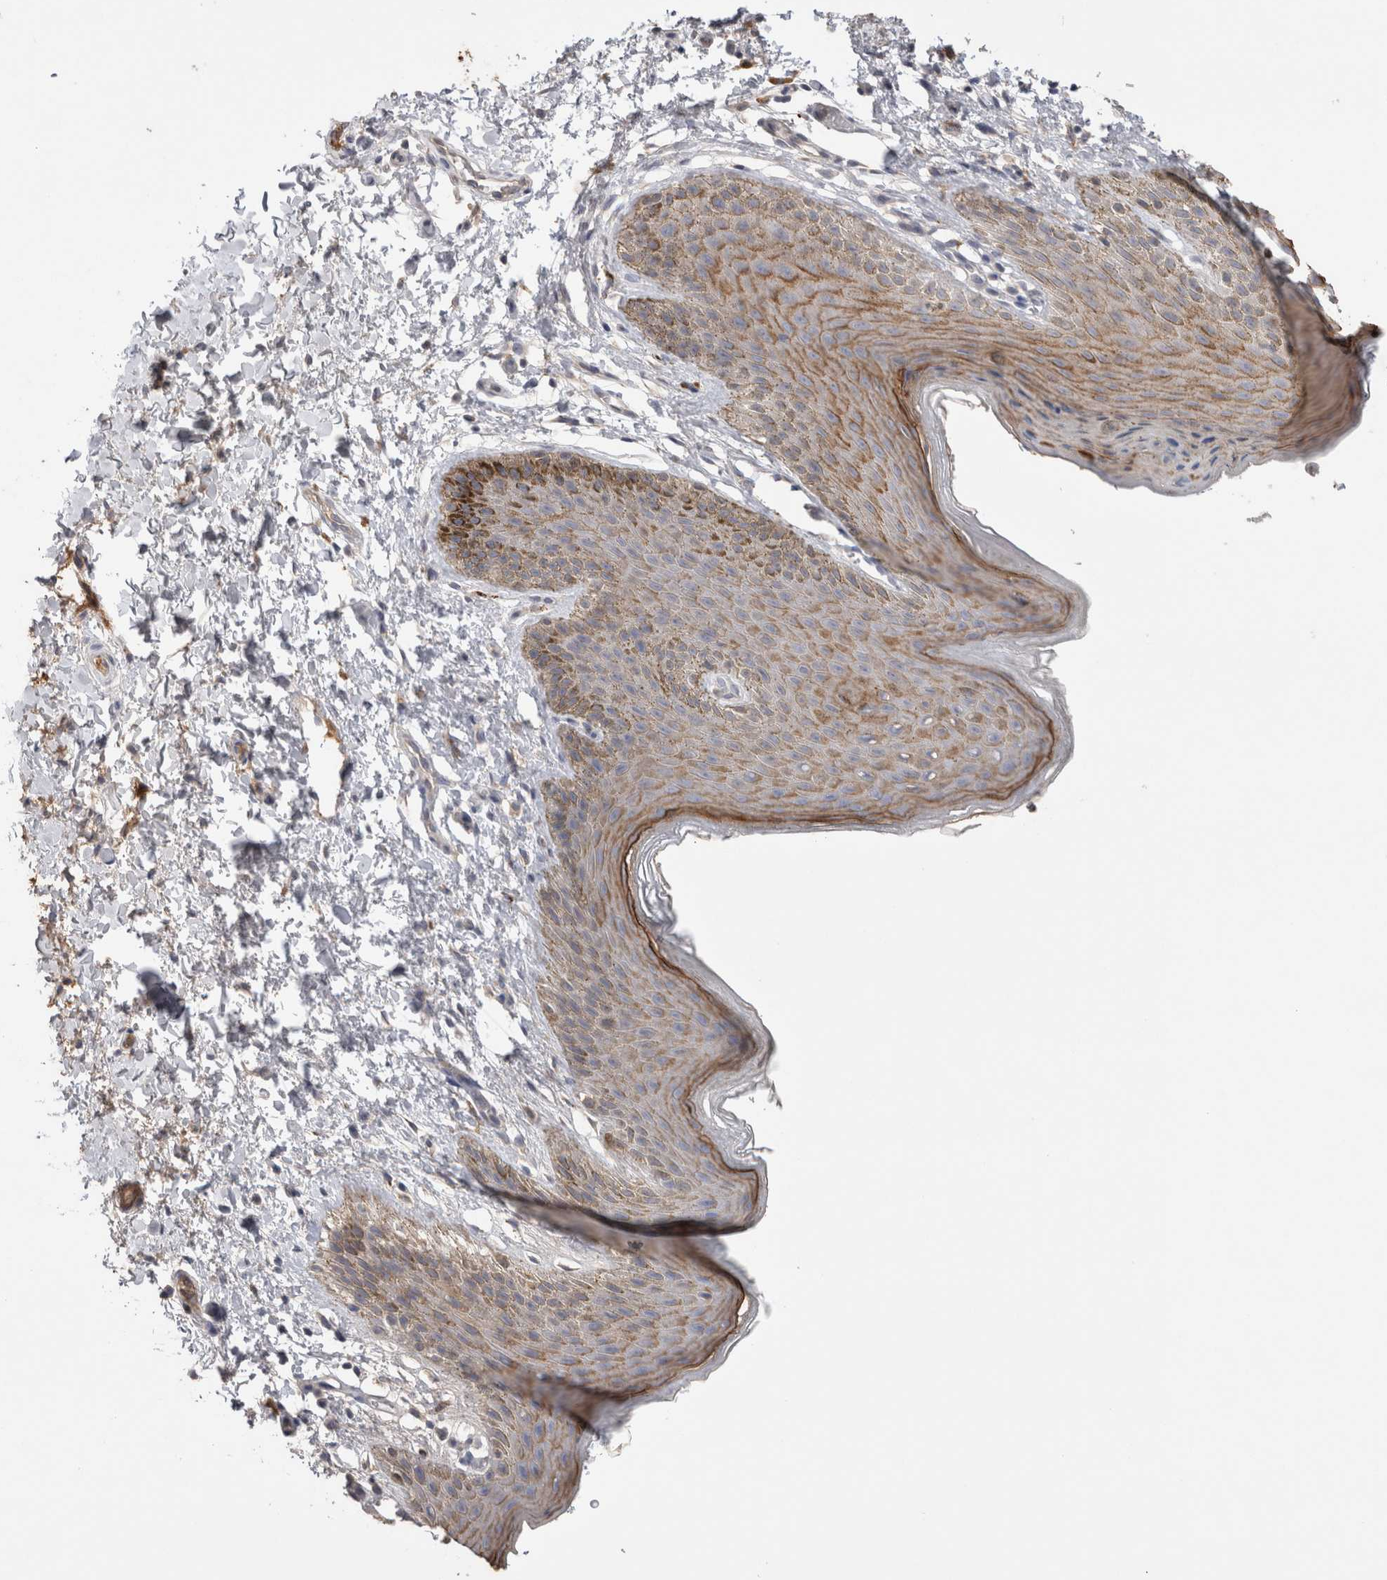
{"staining": {"intensity": "moderate", "quantity": "25%-75%", "location": "cytoplasmic/membranous"}, "tissue": "skin", "cell_type": "Epidermal cells", "image_type": "normal", "snomed": [{"axis": "morphology", "description": "Normal tissue, NOS"}, {"axis": "topography", "description": "Anal"}, {"axis": "topography", "description": "Peripheral nerve tissue"}], "caption": "Protein expression analysis of unremarkable human skin reveals moderate cytoplasmic/membranous positivity in about 25%-75% of epidermal cells.", "gene": "PPP3CC", "patient": {"sex": "male", "age": 44}}